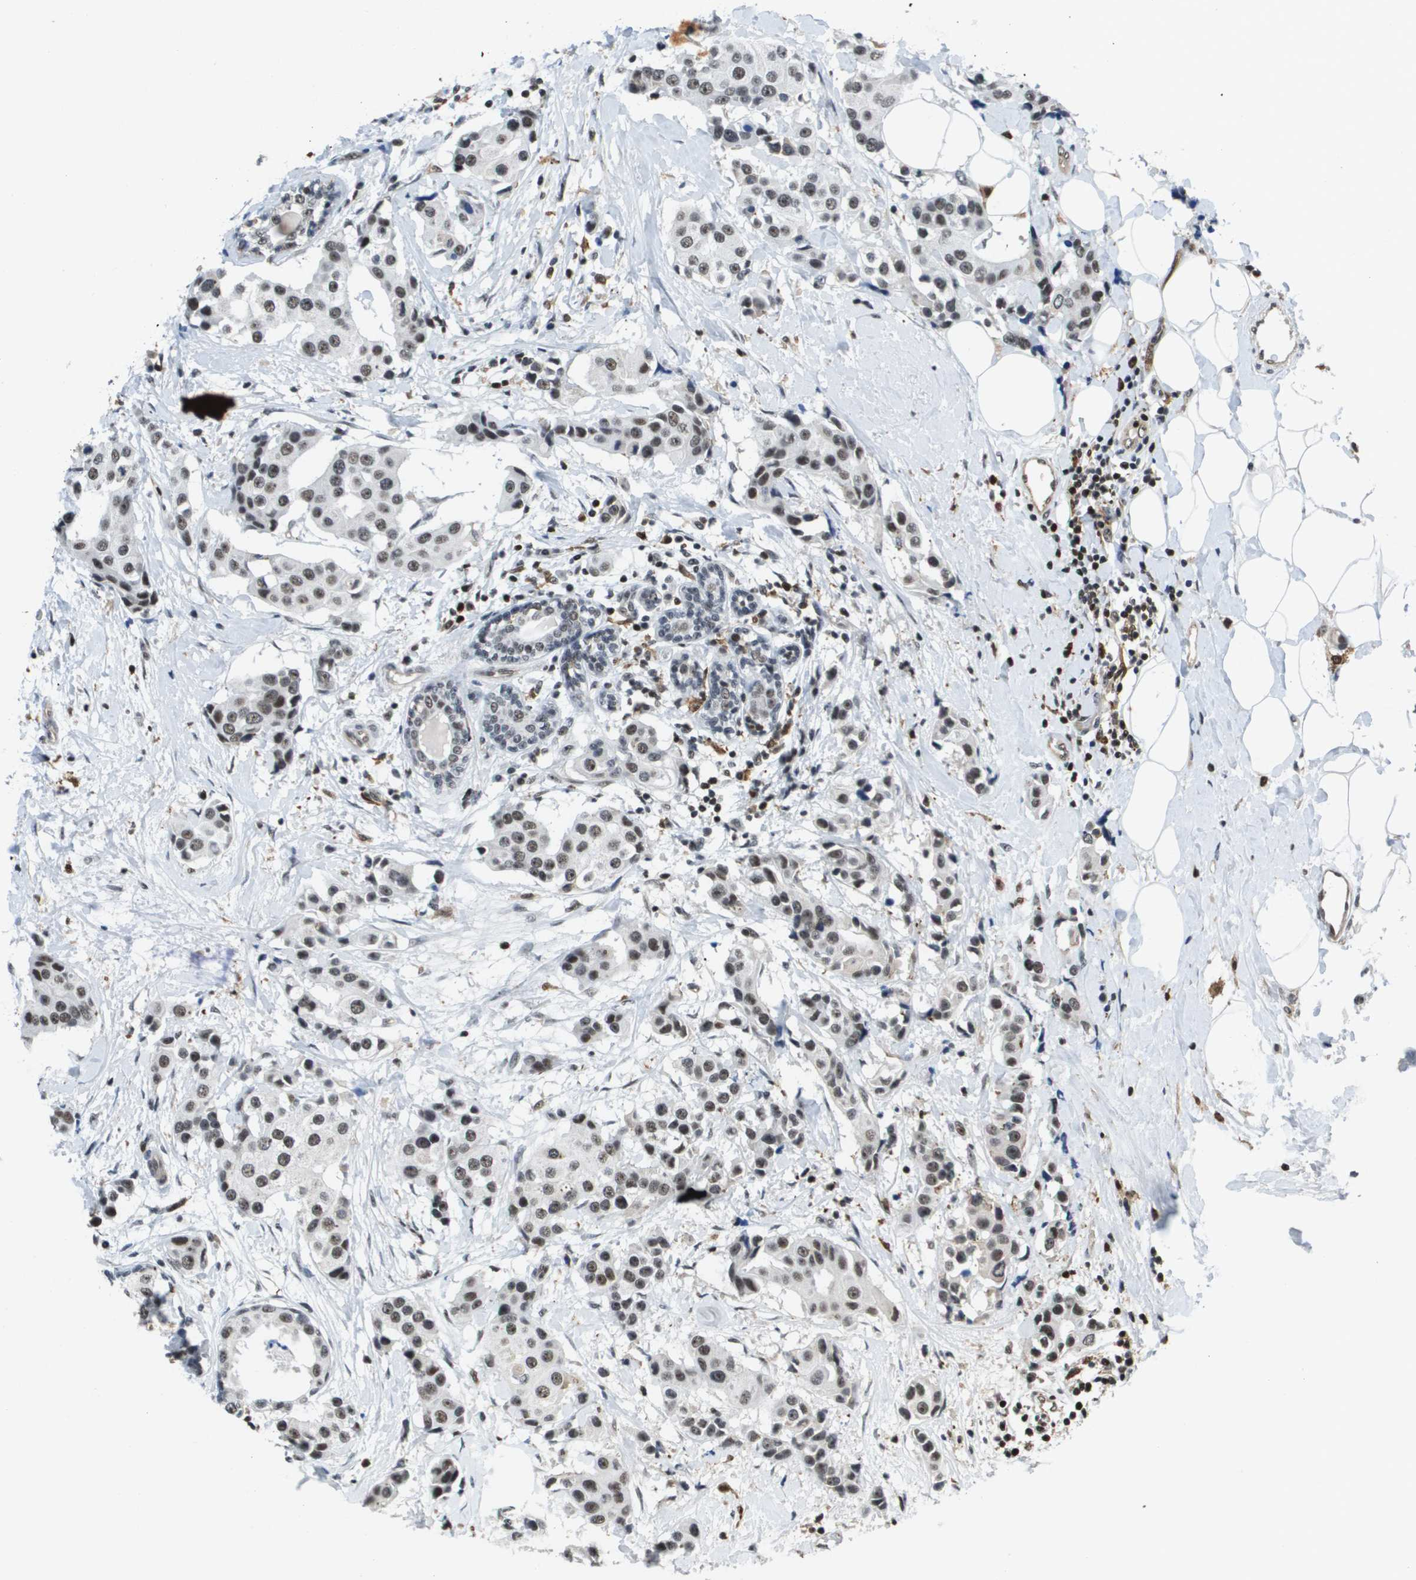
{"staining": {"intensity": "moderate", "quantity": ">75%", "location": "nuclear"}, "tissue": "breast cancer", "cell_type": "Tumor cells", "image_type": "cancer", "snomed": [{"axis": "morphology", "description": "Normal tissue, NOS"}, {"axis": "morphology", "description": "Duct carcinoma"}, {"axis": "topography", "description": "Breast"}], "caption": "Immunohistochemistry (IHC) (DAB (3,3'-diaminobenzidine)) staining of invasive ductal carcinoma (breast) exhibits moderate nuclear protein expression in approximately >75% of tumor cells.", "gene": "EP400", "patient": {"sex": "female", "age": 39}}